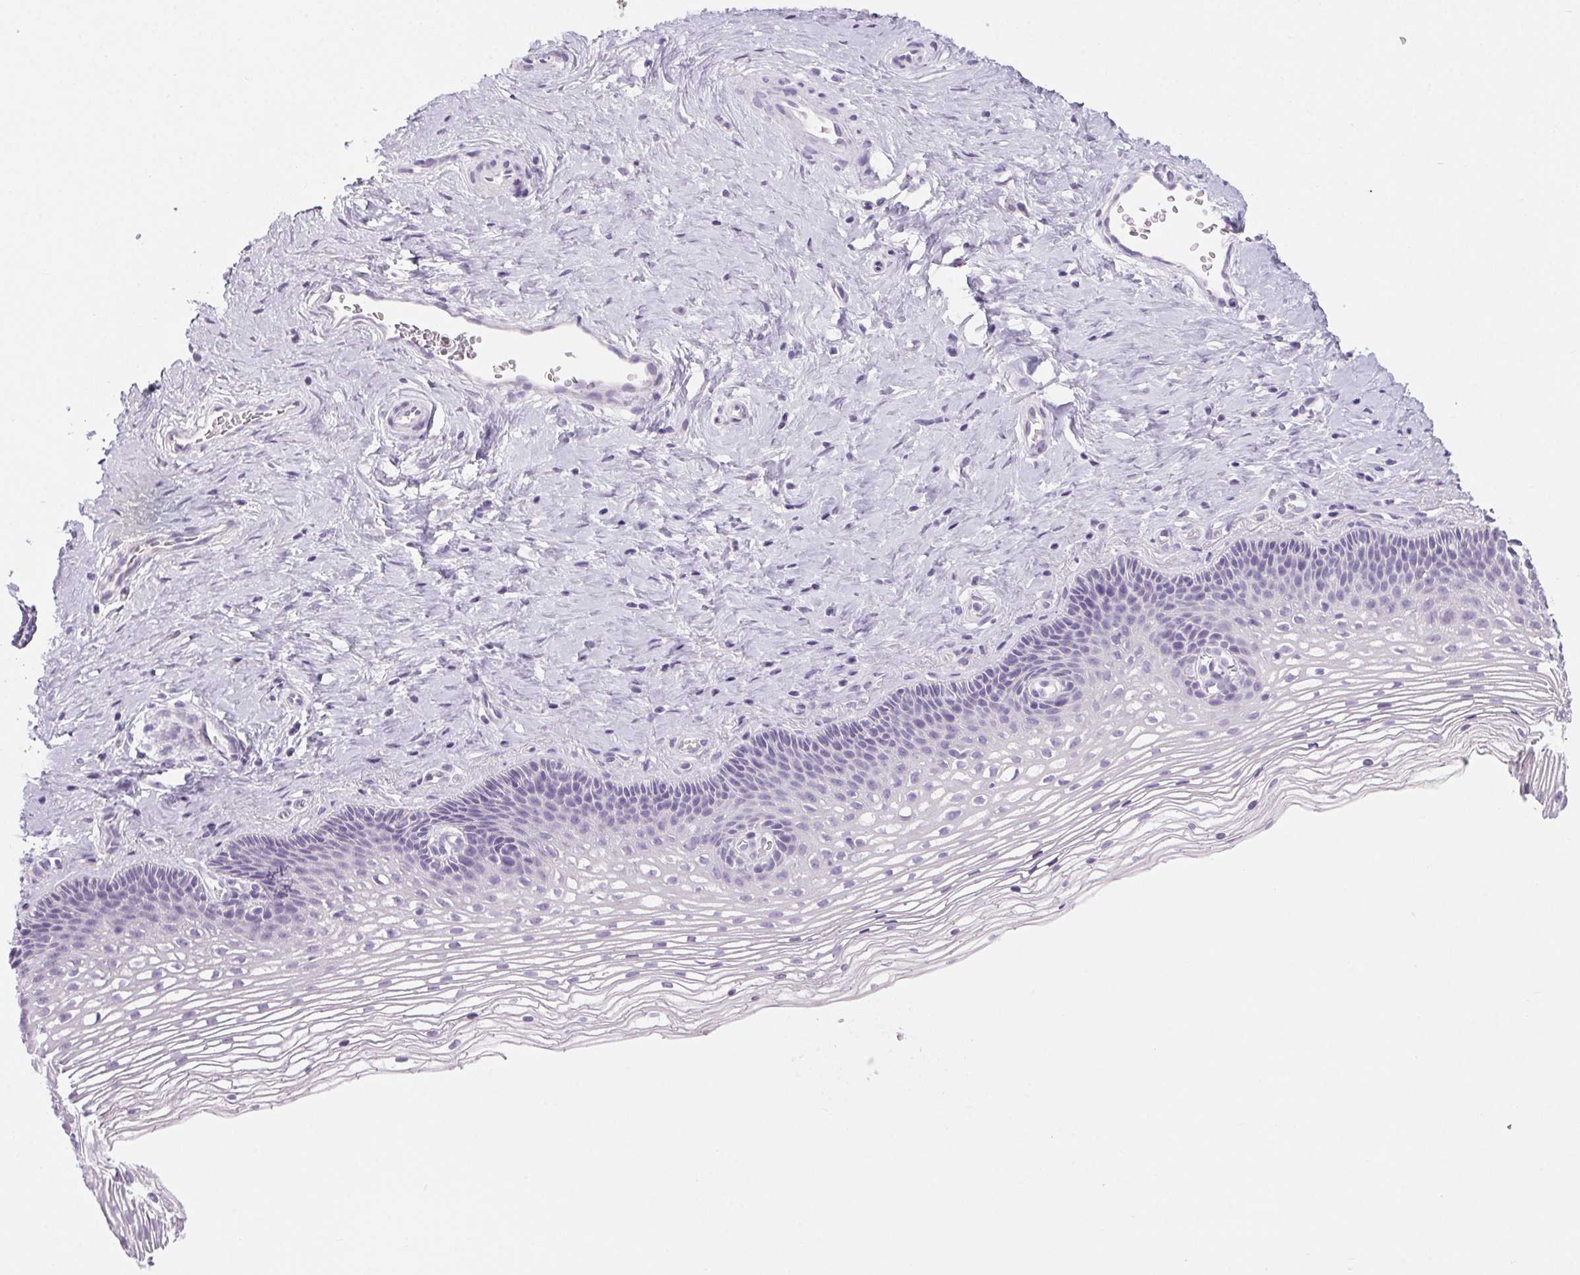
{"staining": {"intensity": "negative", "quantity": "none", "location": "none"}, "tissue": "cervix", "cell_type": "Glandular cells", "image_type": "normal", "snomed": [{"axis": "morphology", "description": "Normal tissue, NOS"}, {"axis": "topography", "description": "Cervix"}], "caption": "Image shows no significant protein expression in glandular cells of unremarkable cervix. (DAB immunohistochemistry (IHC) with hematoxylin counter stain).", "gene": "LRP2", "patient": {"sex": "female", "age": 34}}